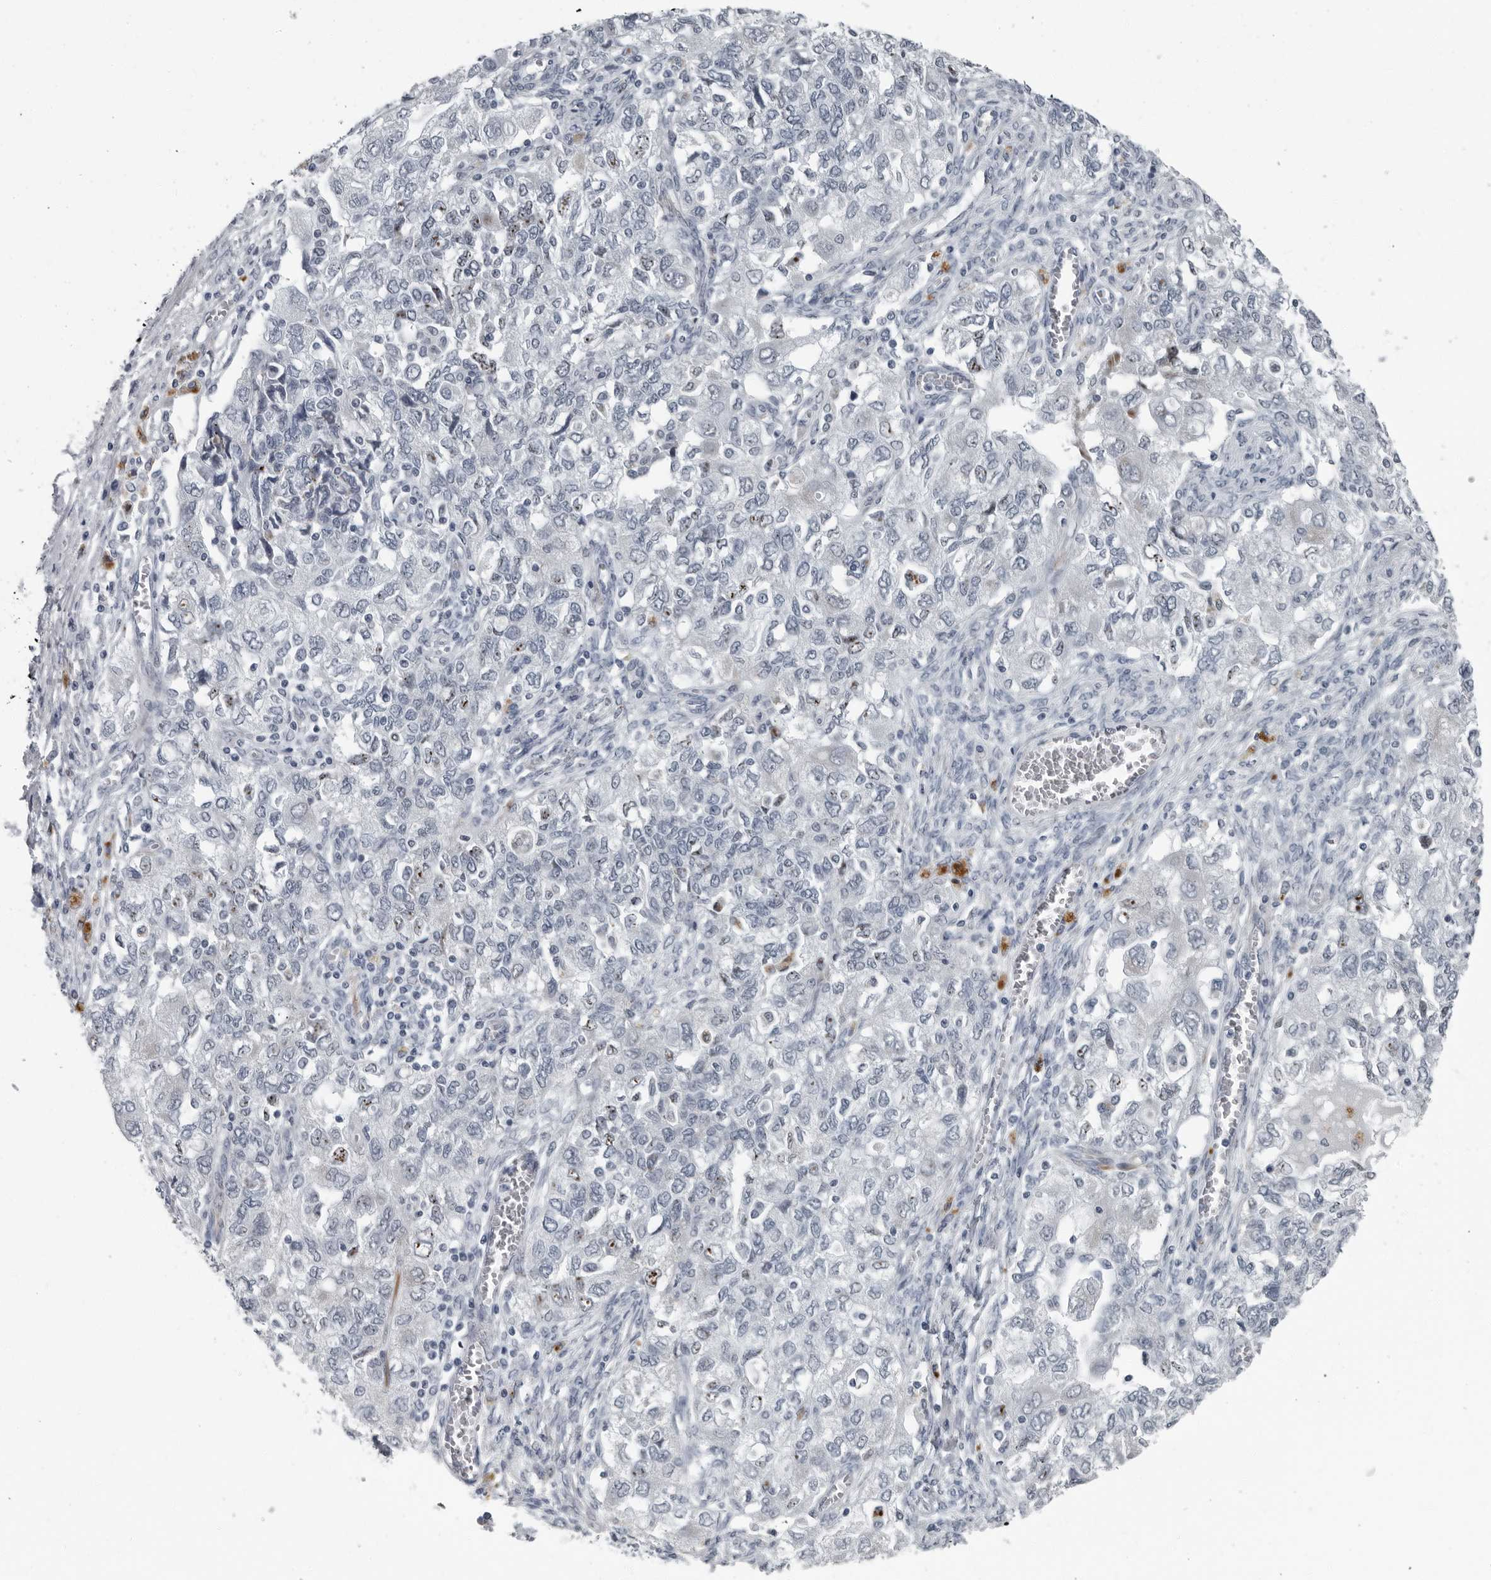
{"staining": {"intensity": "moderate", "quantity": "<25%", "location": "nuclear"}, "tissue": "ovarian cancer", "cell_type": "Tumor cells", "image_type": "cancer", "snomed": [{"axis": "morphology", "description": "Carcinoma, NOS"}, {"axis": "morphology", "description": "Cystadenocarcinoma, serous, NOS"}, {"axis": "topography", "description": "Ovary"}], "caption": "Ovarian cancer (serous cystadenocarcinoma) was stained to show a protein in brown. There is low levels of moderate nuclear positivity in about <25% of tumor cells. The protein of interest is shown in brown color, while the nuclei are stained blue.", "gene": "PDCD11", "patient": {"sex": "female", "age": 69}}